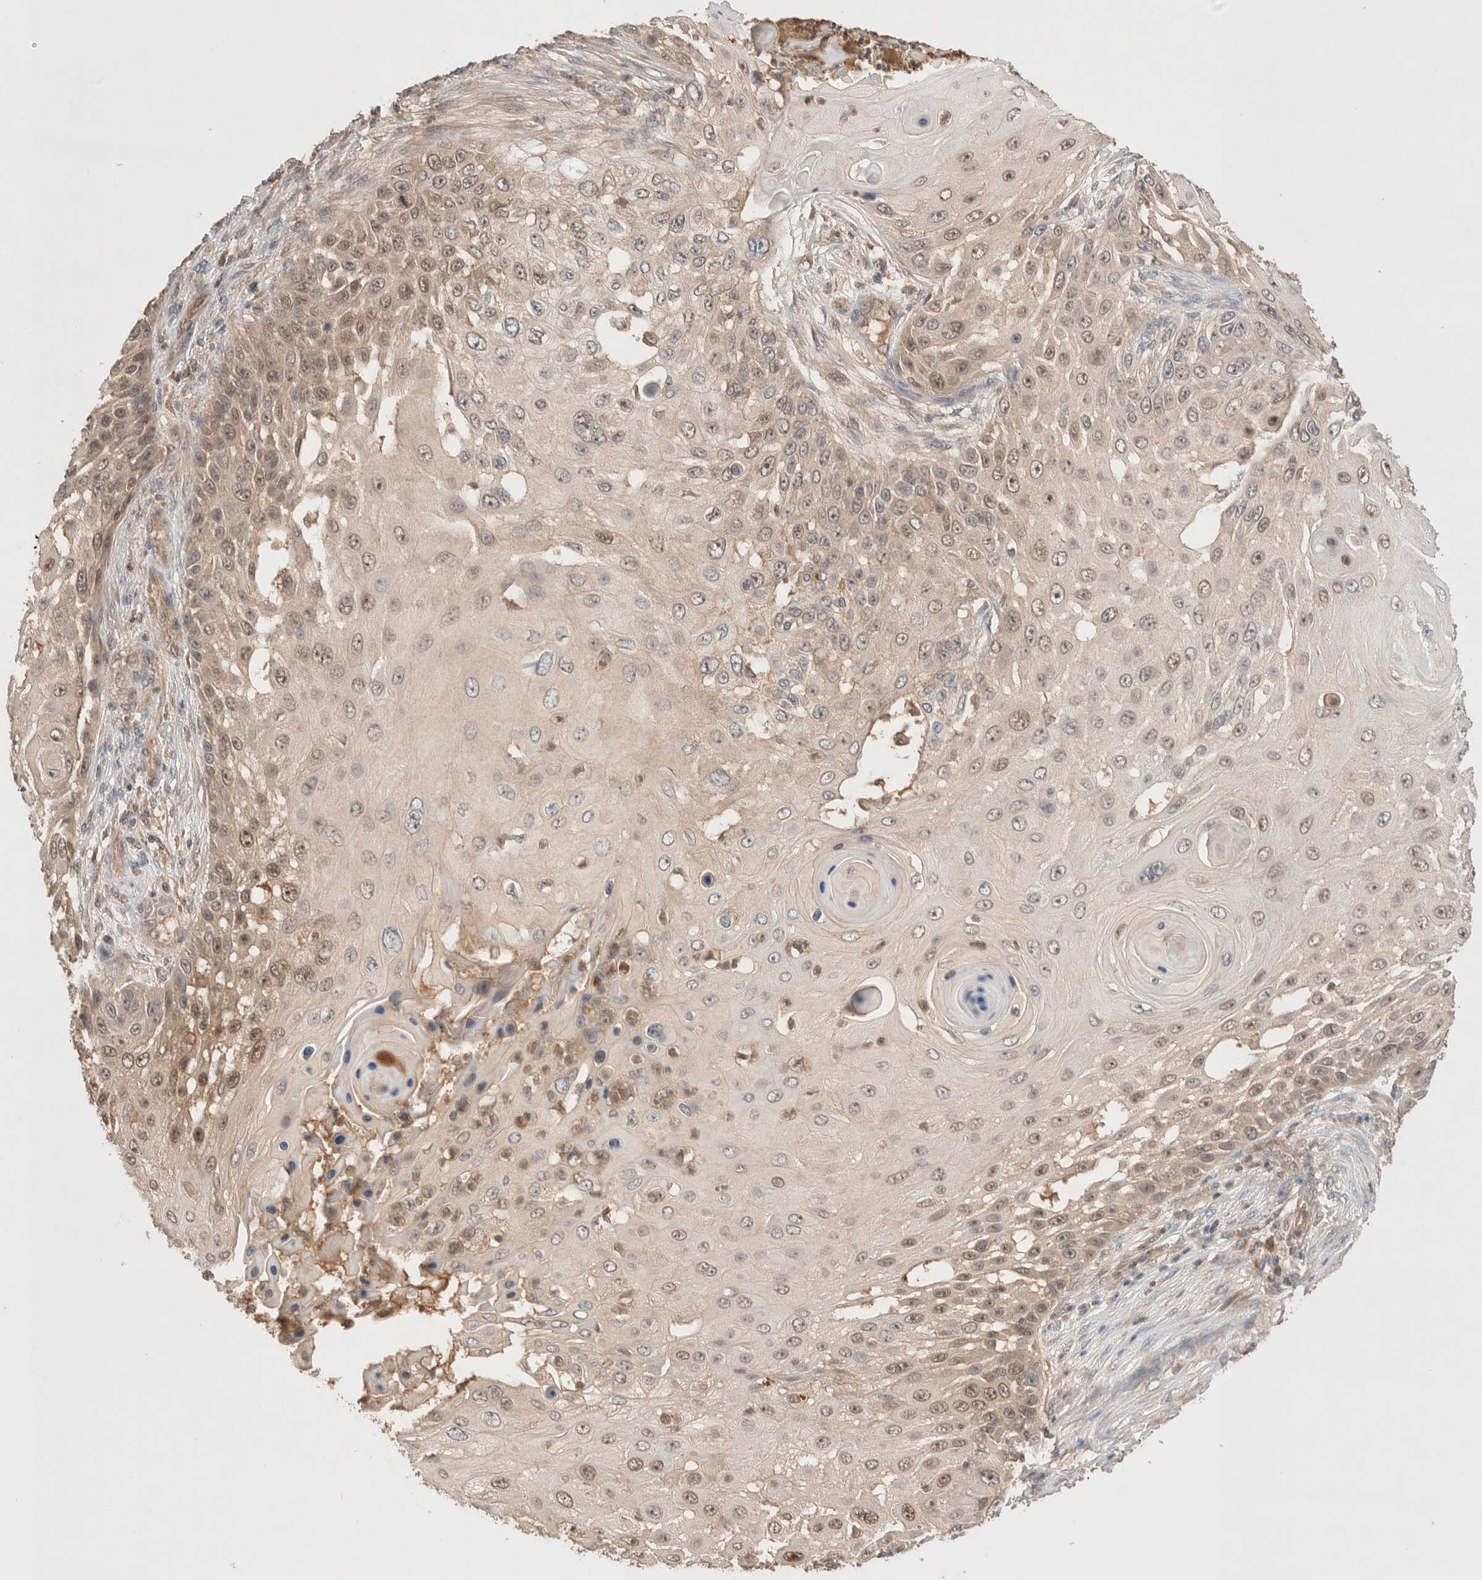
{"staining": {"intensity": "weak", "quantity": "25%-75%", "location": "cytoplasmic/membranous,nuclear"}, "tissue": "skin cancer", "cell_type": "Tumor cells", "image_type": "cancer", "snomed": [{"axis": "morphology", "description": "Squamous cell carcinoma, NOS"}, {"axis": "topography", "description": "Skin"}], "caption": "Immunohistochemical staining of human skin cancer displays low levels of weak cytoplasmic/membranous and nuclear expression in about 25%-75% of tumor cells.", "gene": "CARNMT1", "patient": {"sex": "female", "age": 44}}